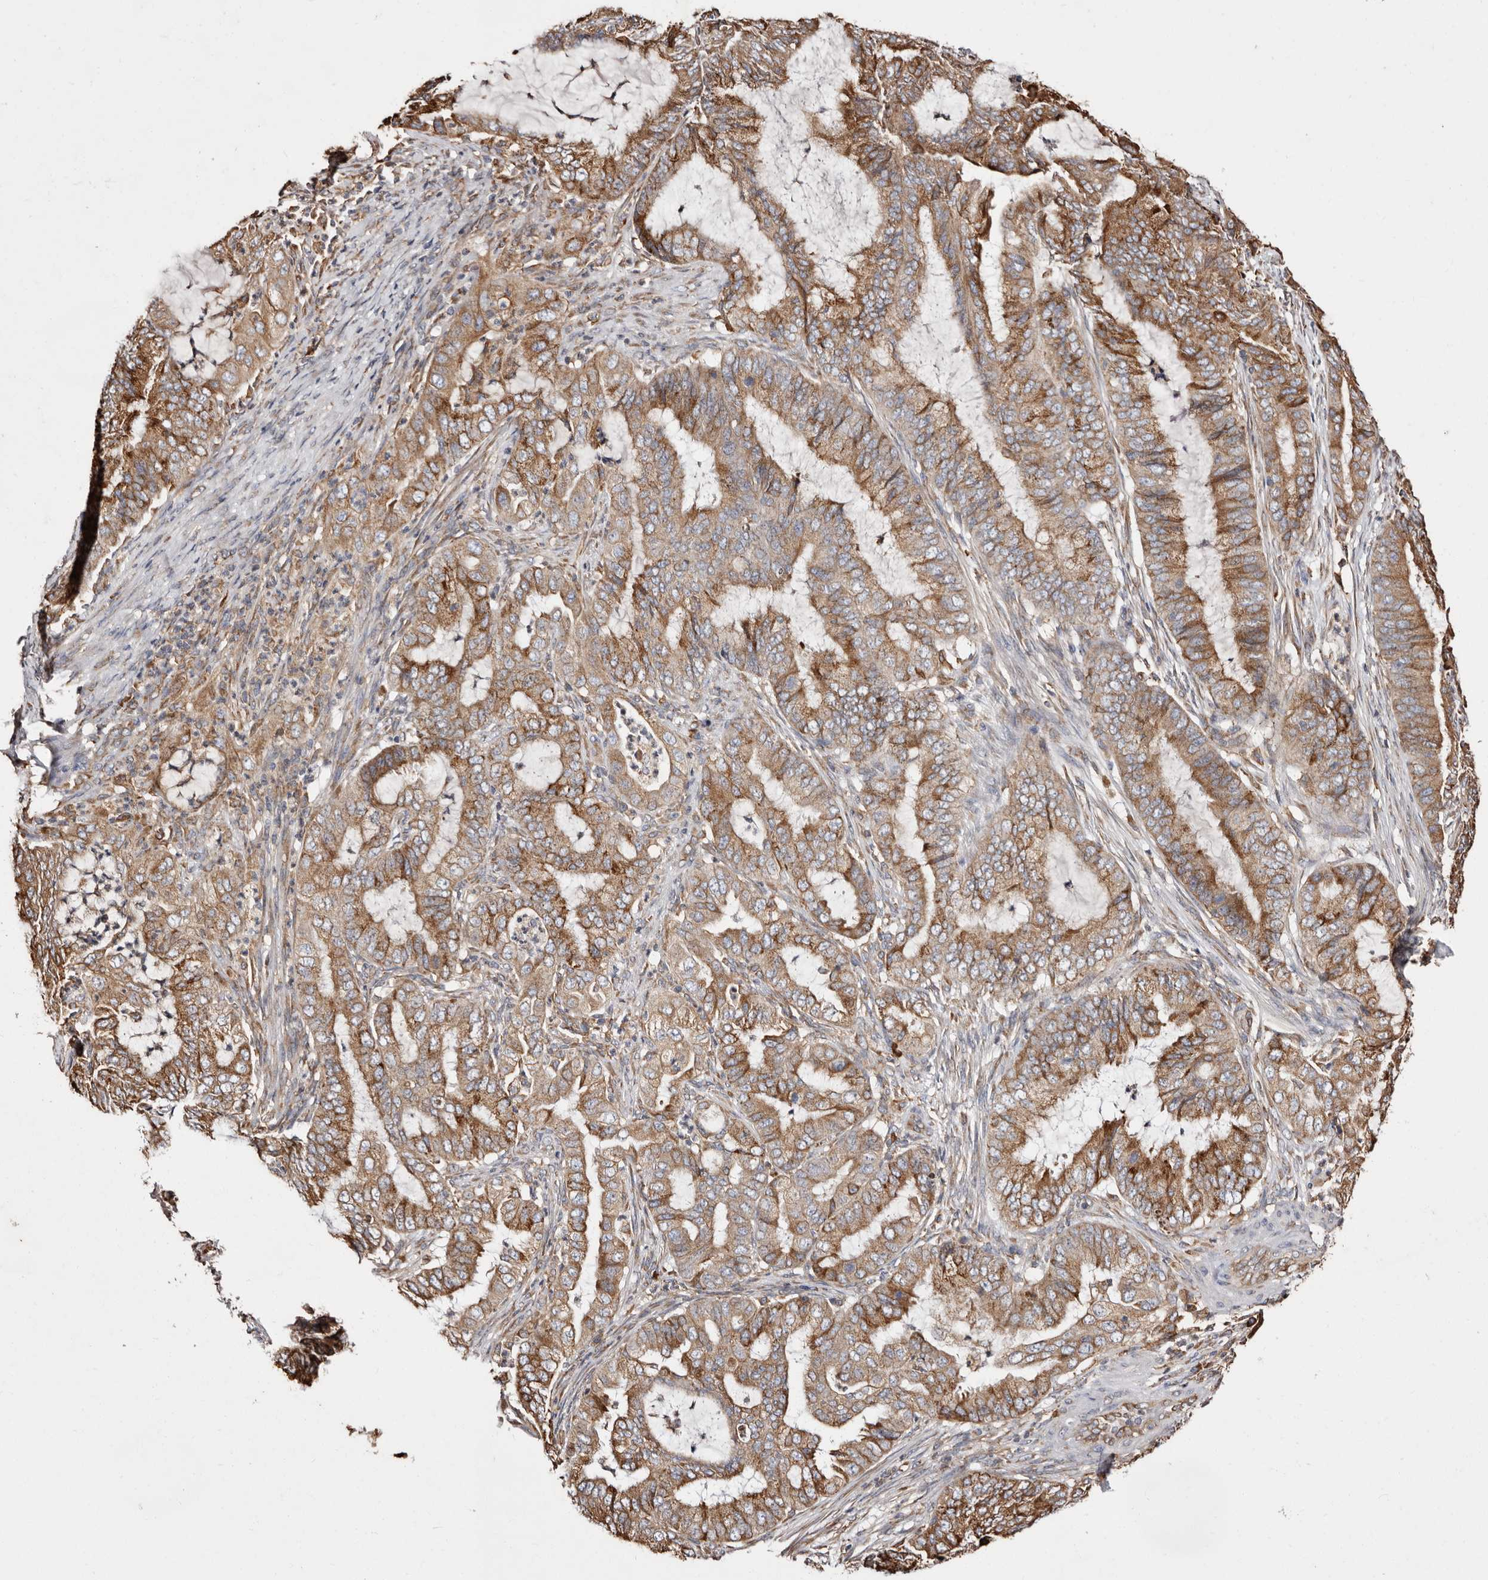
{"staining": {"intensity": "strong", "quantity": ">75%", "location": "cytoplasmic/membranous"}, "tissue": "endometrial cancer", "cell_type": "Tumor cells", "image_type": "cancer", "snomed": [{"axis": "morphology", "description": "Adenocarcinoma, NOS"}, {"axis": "topography", "description": "Endometrium"}], "caption": "This is an image of immunohistochemistry staining of adenocarcinoma (endometrial), which shows strong expression in the cytoplasmic/membranous of tumor cells.", "gene": "ACBD6", "patient": {"sex": "female", "age": 51}}